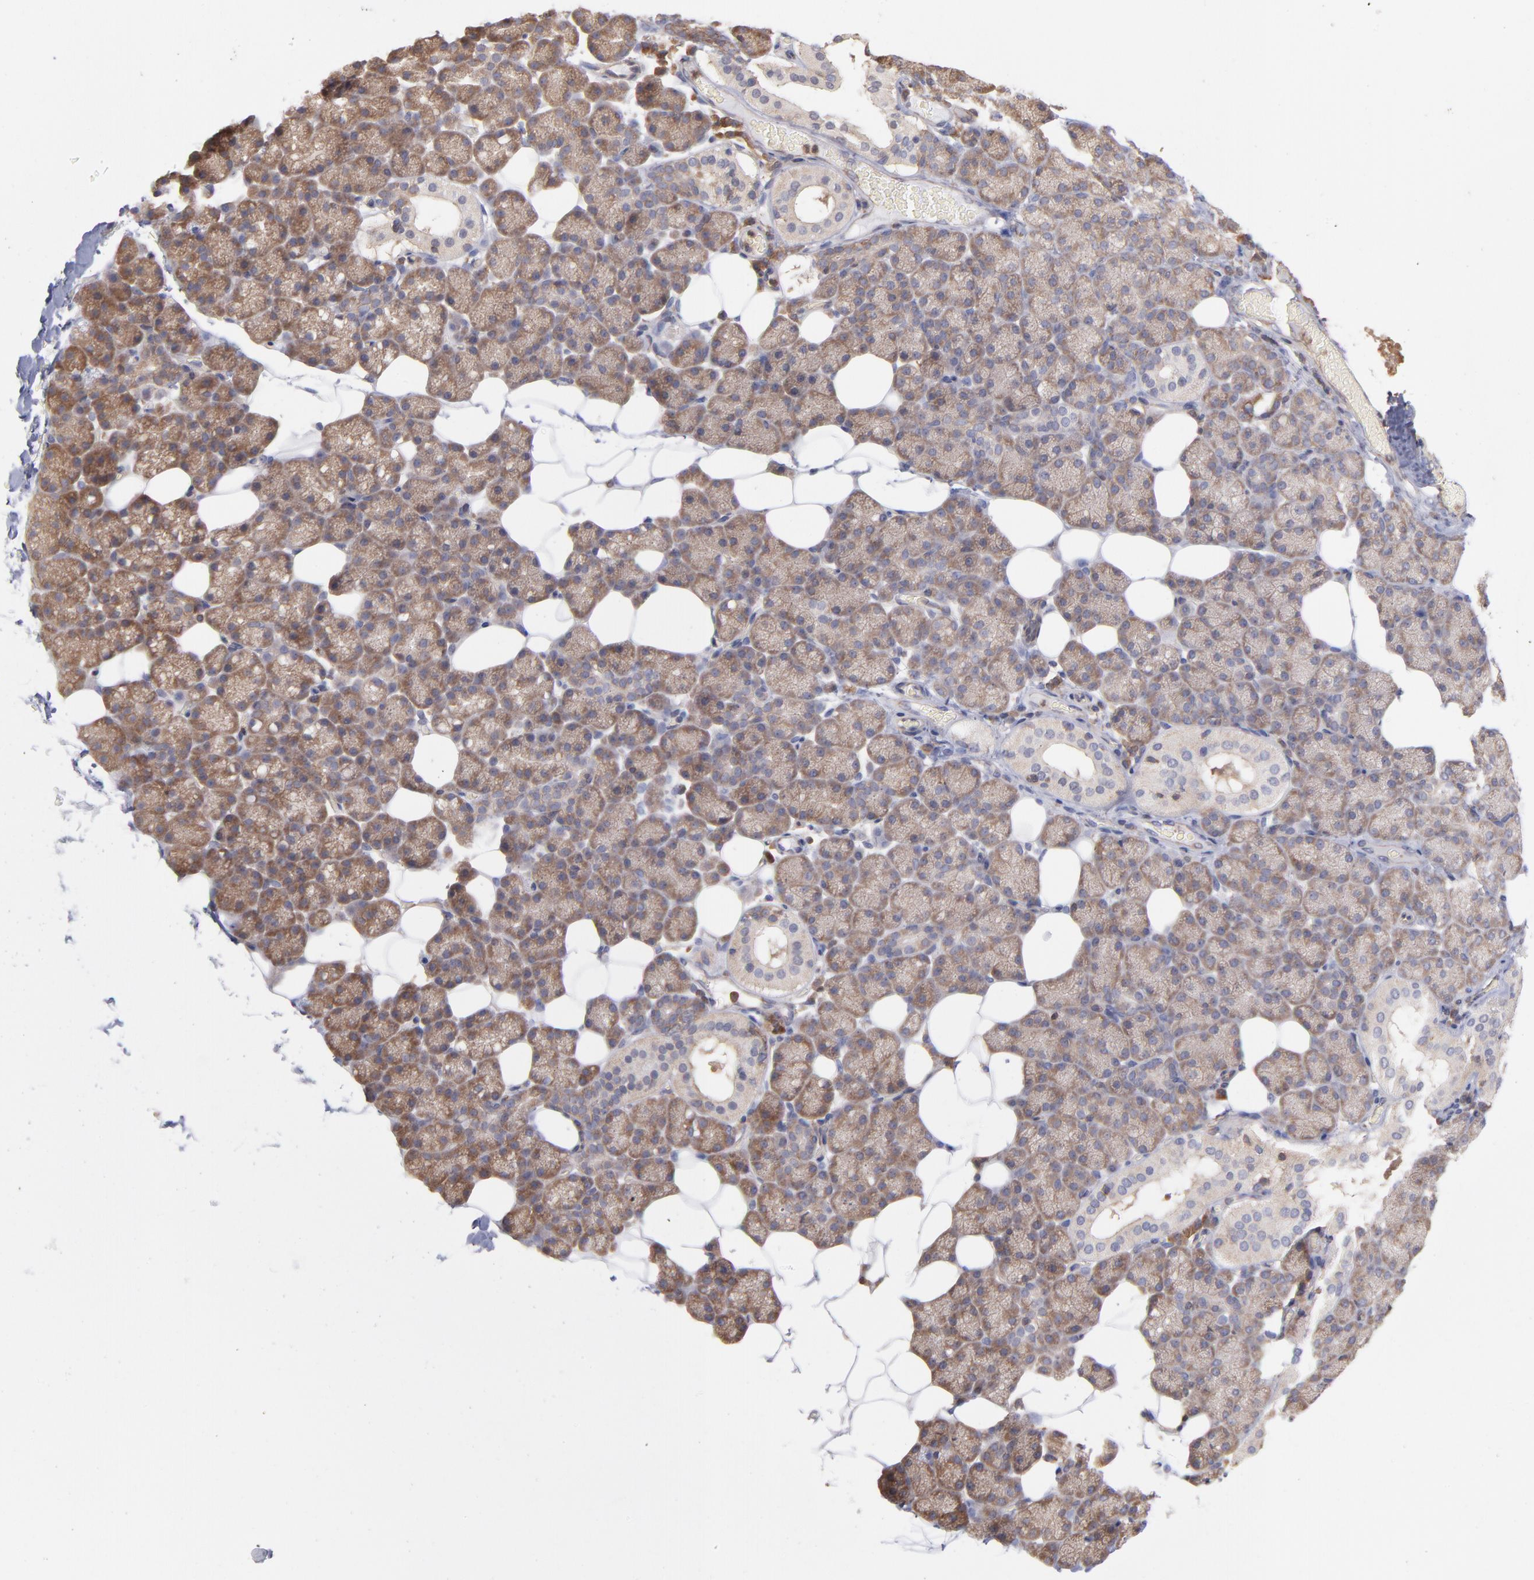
{"staining": {"intensity": "moderate", "quantity": ">75%", "location": "cytoplasmic/membranous"}, "tissue": "salivary gland", "cell_type": "Glandular cells", "image_type": "normal", "snomed": [{"axis": "morphology", "description": "Normal tissue, NOS"}, {"axis": "topography", "description": "Lymph node"}, {"axis": "topography", "description": "Salivary gland"}], "caption": "High-power microscopy captured an immunohistochemistry image of unremarkable salivary gland, revealing moderate cytoplasmic/membranous staining in about >75% of glandular cells. (Brightfield microscopy of DAB IHC at high magnification).", "gene": "MAPRE1", "patient": {"sex": "male", "age": 8}}